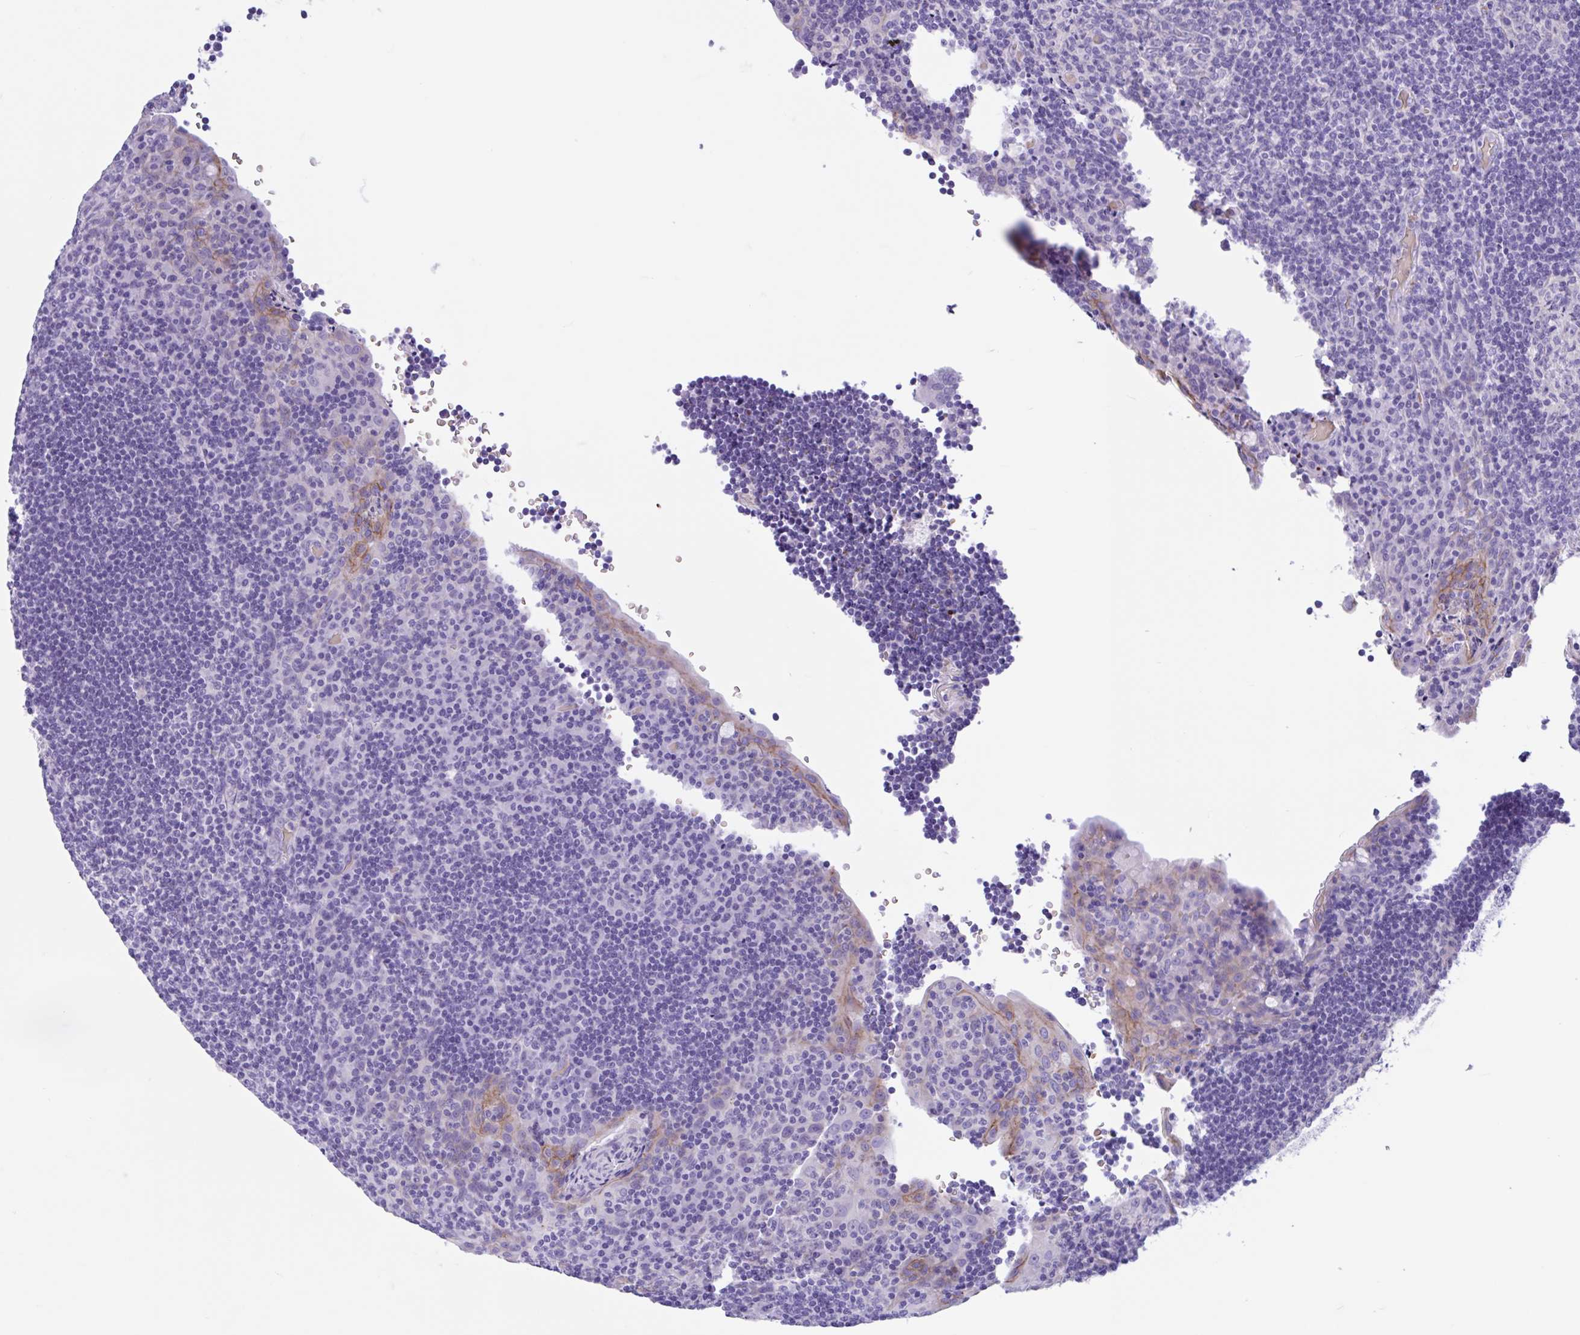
{"staining": {"intensity": "negative", "quantity": "none", "location": "none"}, "tissue": "tonsil", "cell_type": "Germinal center cells", "image_type": "normal", "snomed": [{"axis": "morphology", "description": "Normal tissue, NOS"}, {"axis": "topography", "description": "Tonsil"}], "caption": "This is an IHC image of benign human tonsil. There is no expression in germinal center cells.", "gene": "TMEM79", "patient": {"sex": "male", "age": 17}}